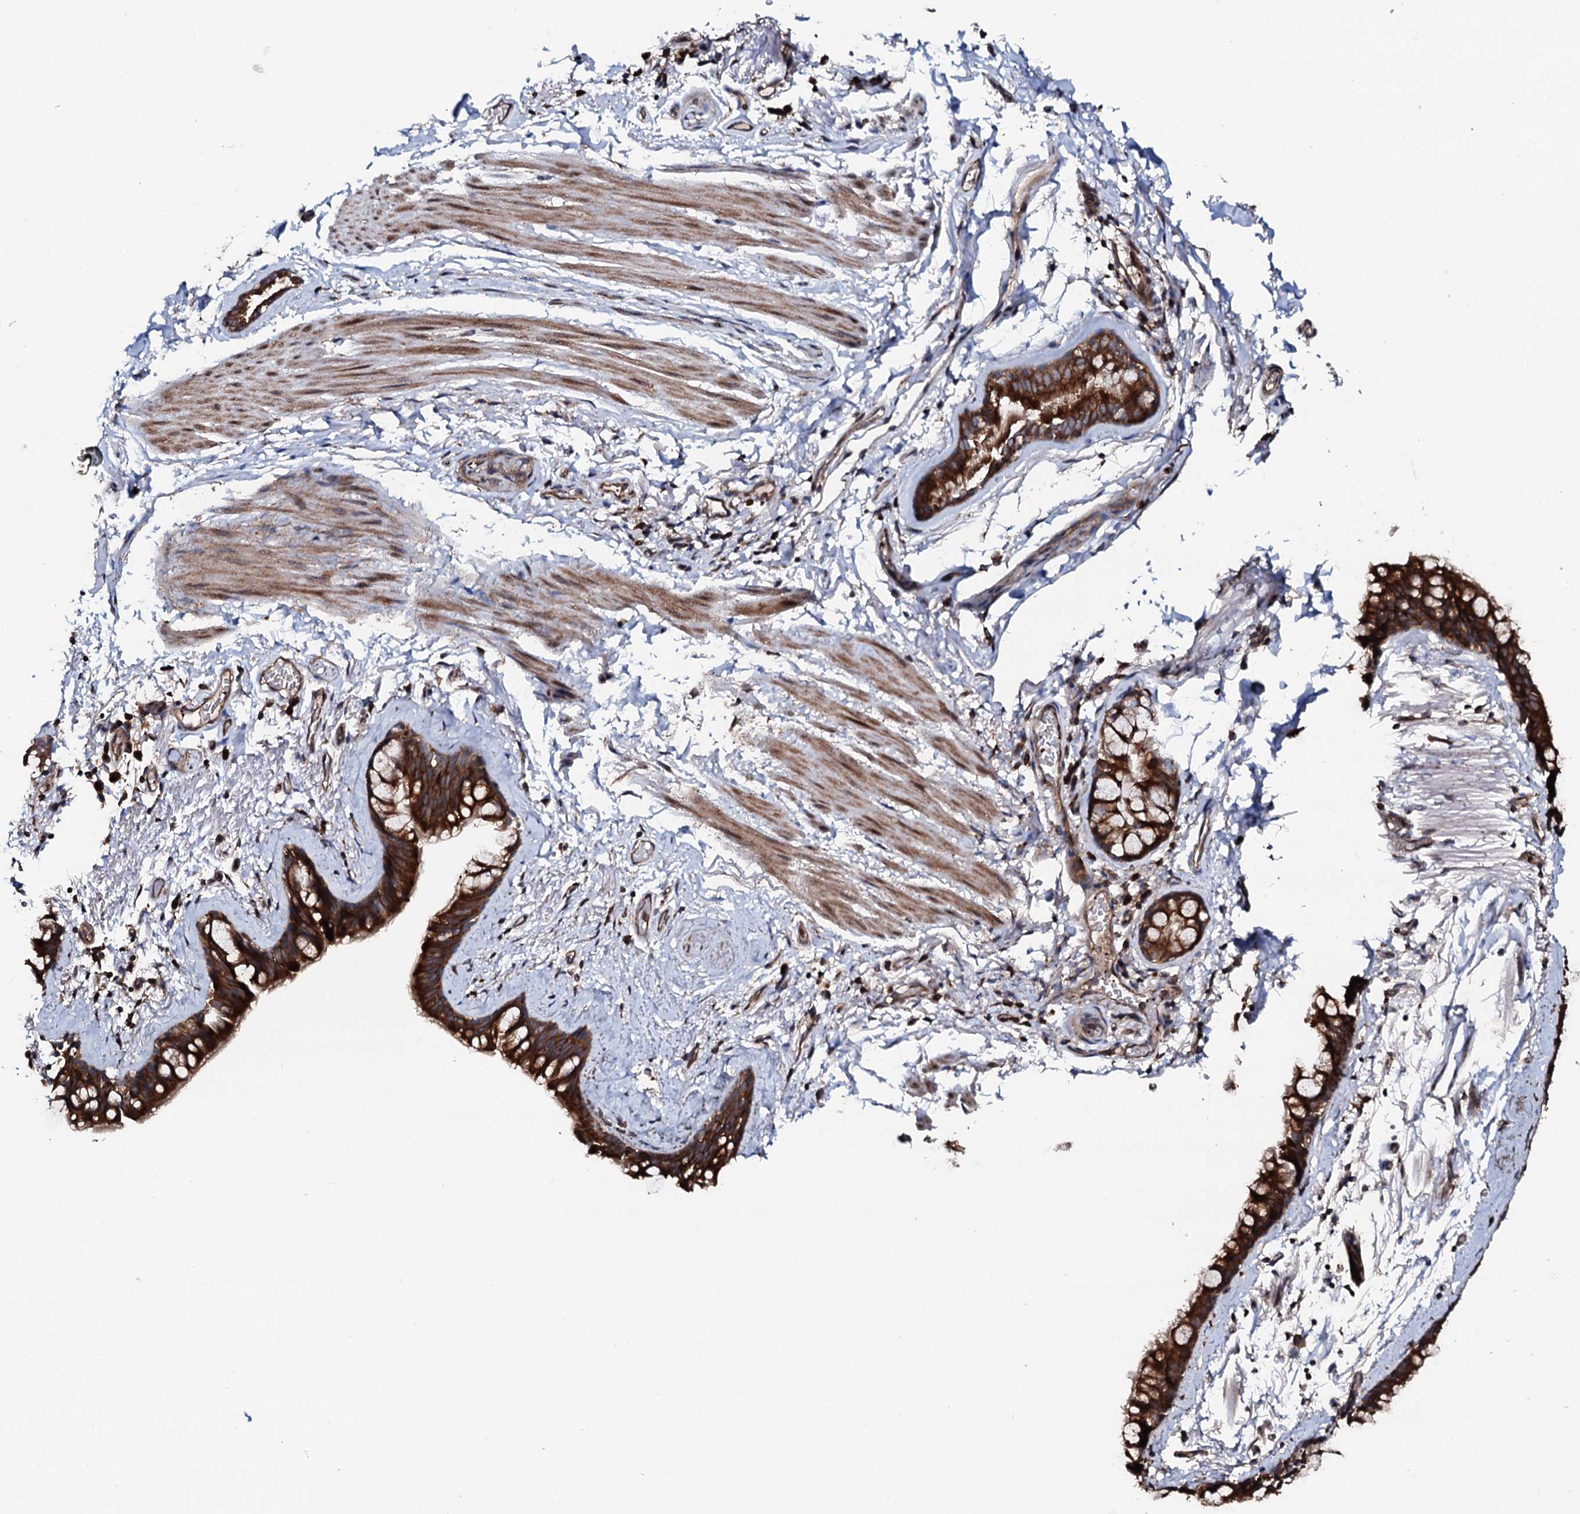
{"staining": {"intensity": "strong", "quantity": ">75%", "location": "cytoplasmic/membranous"}, "tissue": "bronchus", "cell_type": "Respiratory epithelial cells", "image_type": "normal", "snomed": [{"axis": "morphology", "description": "Normal tissue, NOS"}, {"axis": "topography", "description": "Cartilage tissue"}], "caption": "Protein staining of benign bronchus exhibits strong cytoplasmic/membranous positivity in about >75% of respiratory epithelial cells. The staining was performed using DAB to visualize the protein expression in brown, while the nuclei were stained in blue with hematoxylin (Magnification: 20x).", "gene": "ENSG00000256591", "patient": {"sex": "male", "age": 63}}